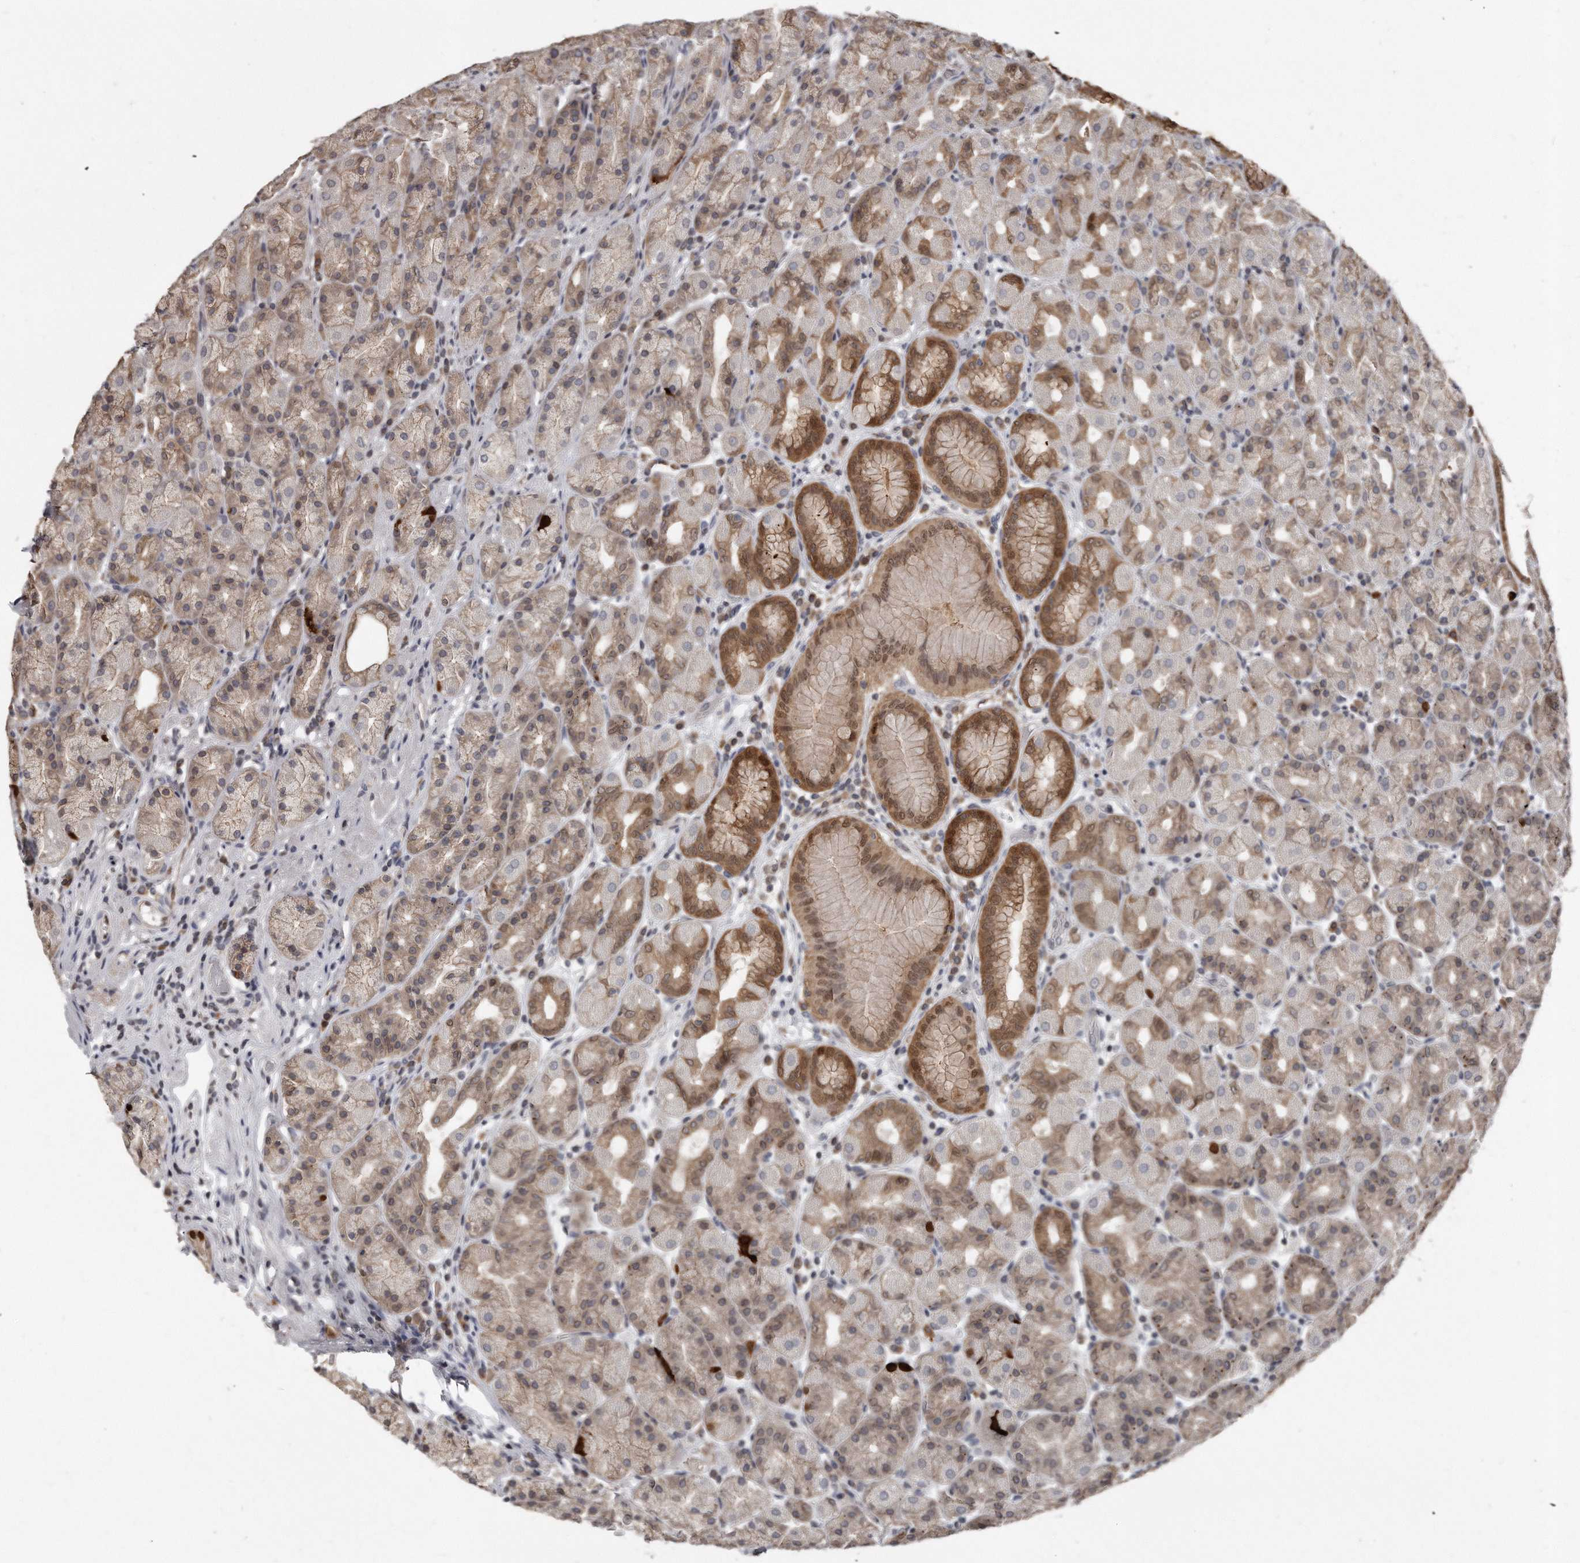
{"staining": {"intensity": "strong", "quantity": "25%-75%", "location": "cytoplasmic/membranous,nuclear"}, "tissue": "stomach", "cell_type": "Glandular cells", "image_type": "normal", "snomed": [{"axis": "morphology", "description": "Normal tissue, NOS"}, {"axis": "topography", "description": "Stomach, upper"}], "caption": "Immunohistochemistry (IHC) micrograph of normal stomach: stomach stained using IHC displays high levels of strong protein expression localized specifically in the cytoplasmic/membranous,nuclear of glandular cells, appearing as a cytoplasmic/membranous,nuclear brown color.", "gene": "GCH1", "patient": {"sex": "male", "age": 68}}